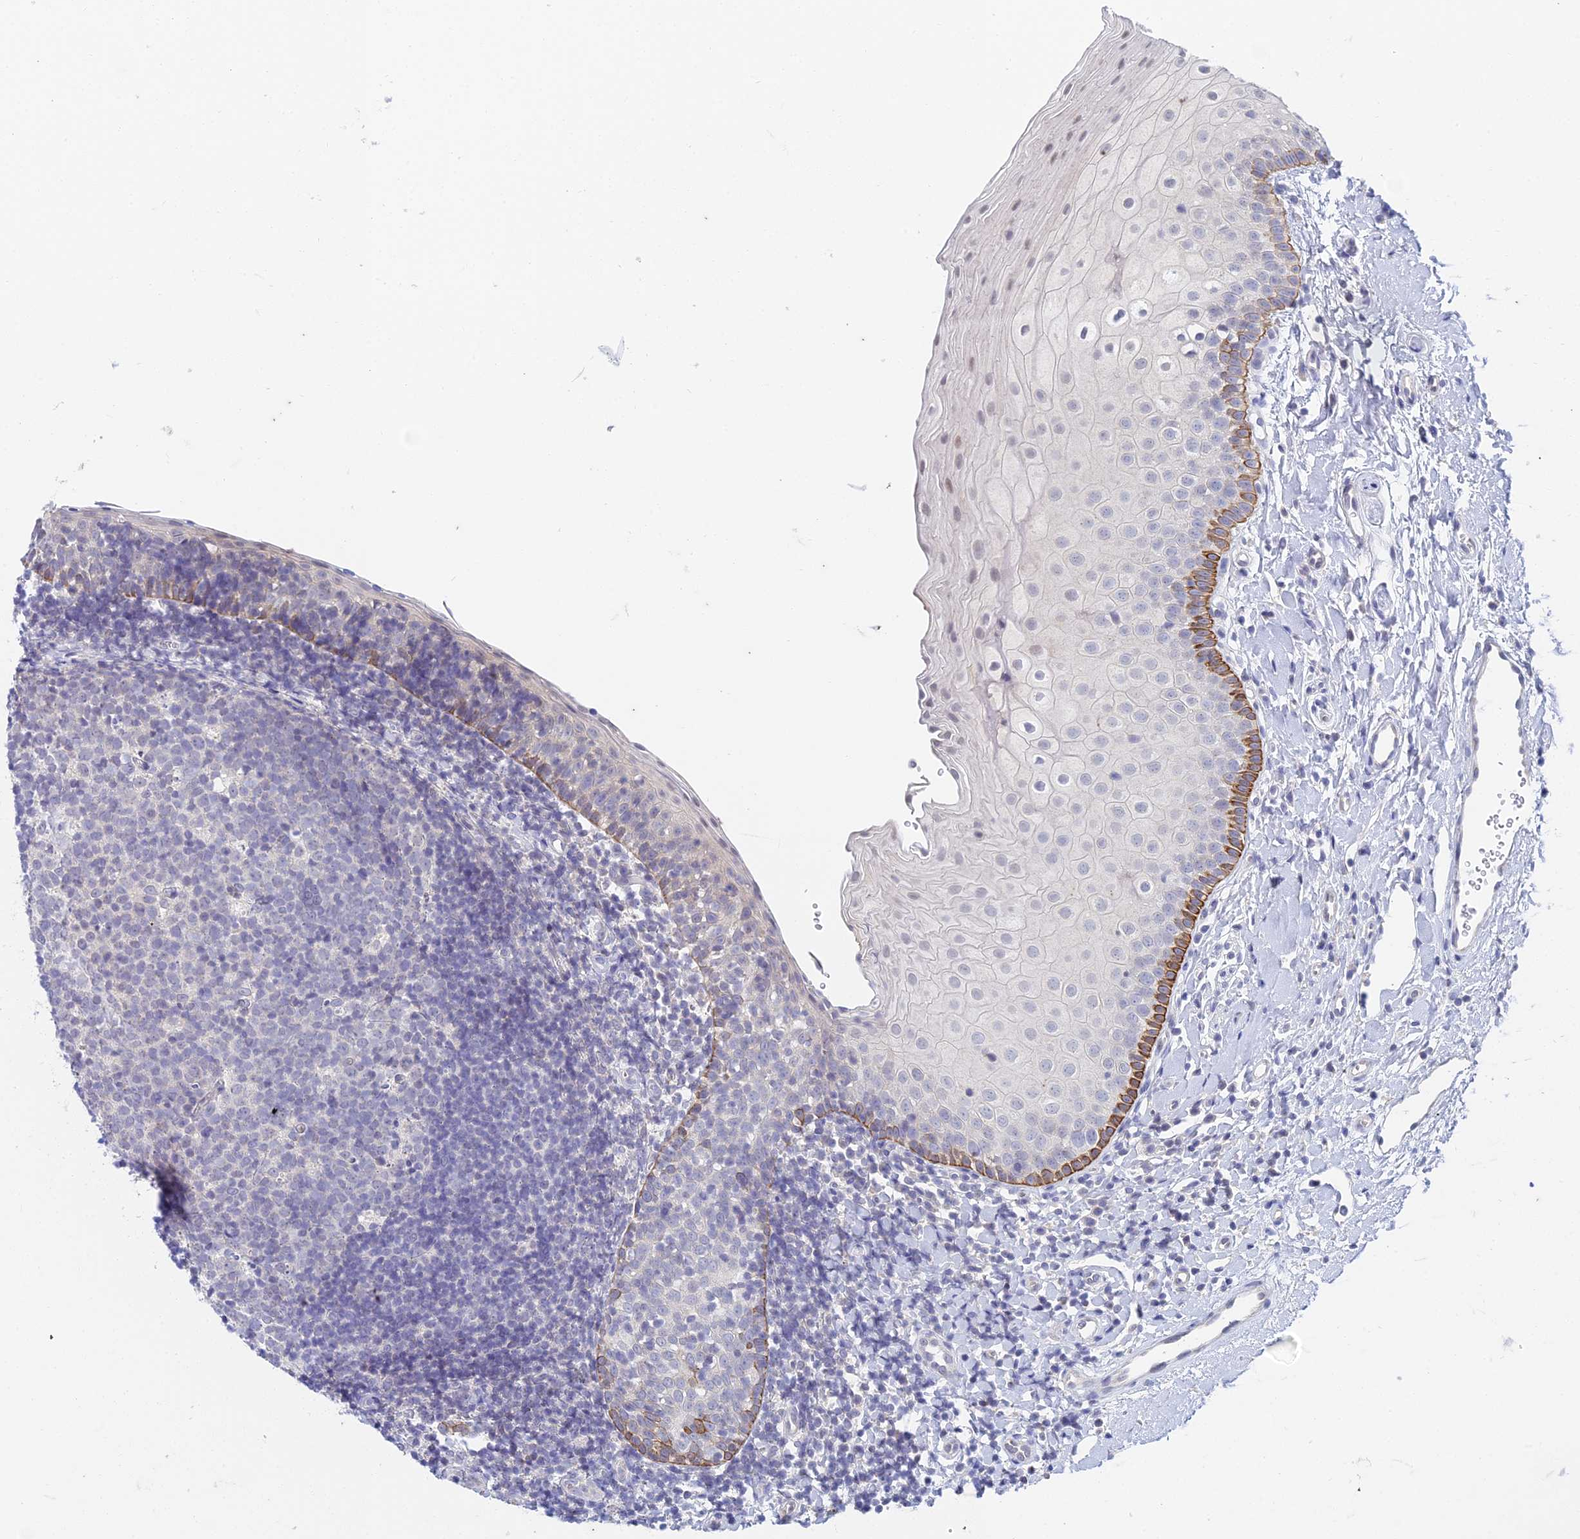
{"staining": {"intensity": "strong", "quantity": "<25%", "location": "cytoplasmic/membranous"}, "tissue": "oral mucosa", "cell_type": "Squamous epithelial cells", "image_type": "normal", "snomed": [{"axis": "morphology", "description": "Normal tissue, NOS"}, {"axis": "topography", "description": "Oral tissue"}], "caption": "Protein staining exhibits strong cytoplasmic/membranous positivity in approximately <25% of squamous epithelial cells in unremarkable oral mucosa. The protein is shown in brown color, while the nuclei are stained blue.", "gene": "EEF2KMT", "patient": {"sex": "male", "age": 46}}